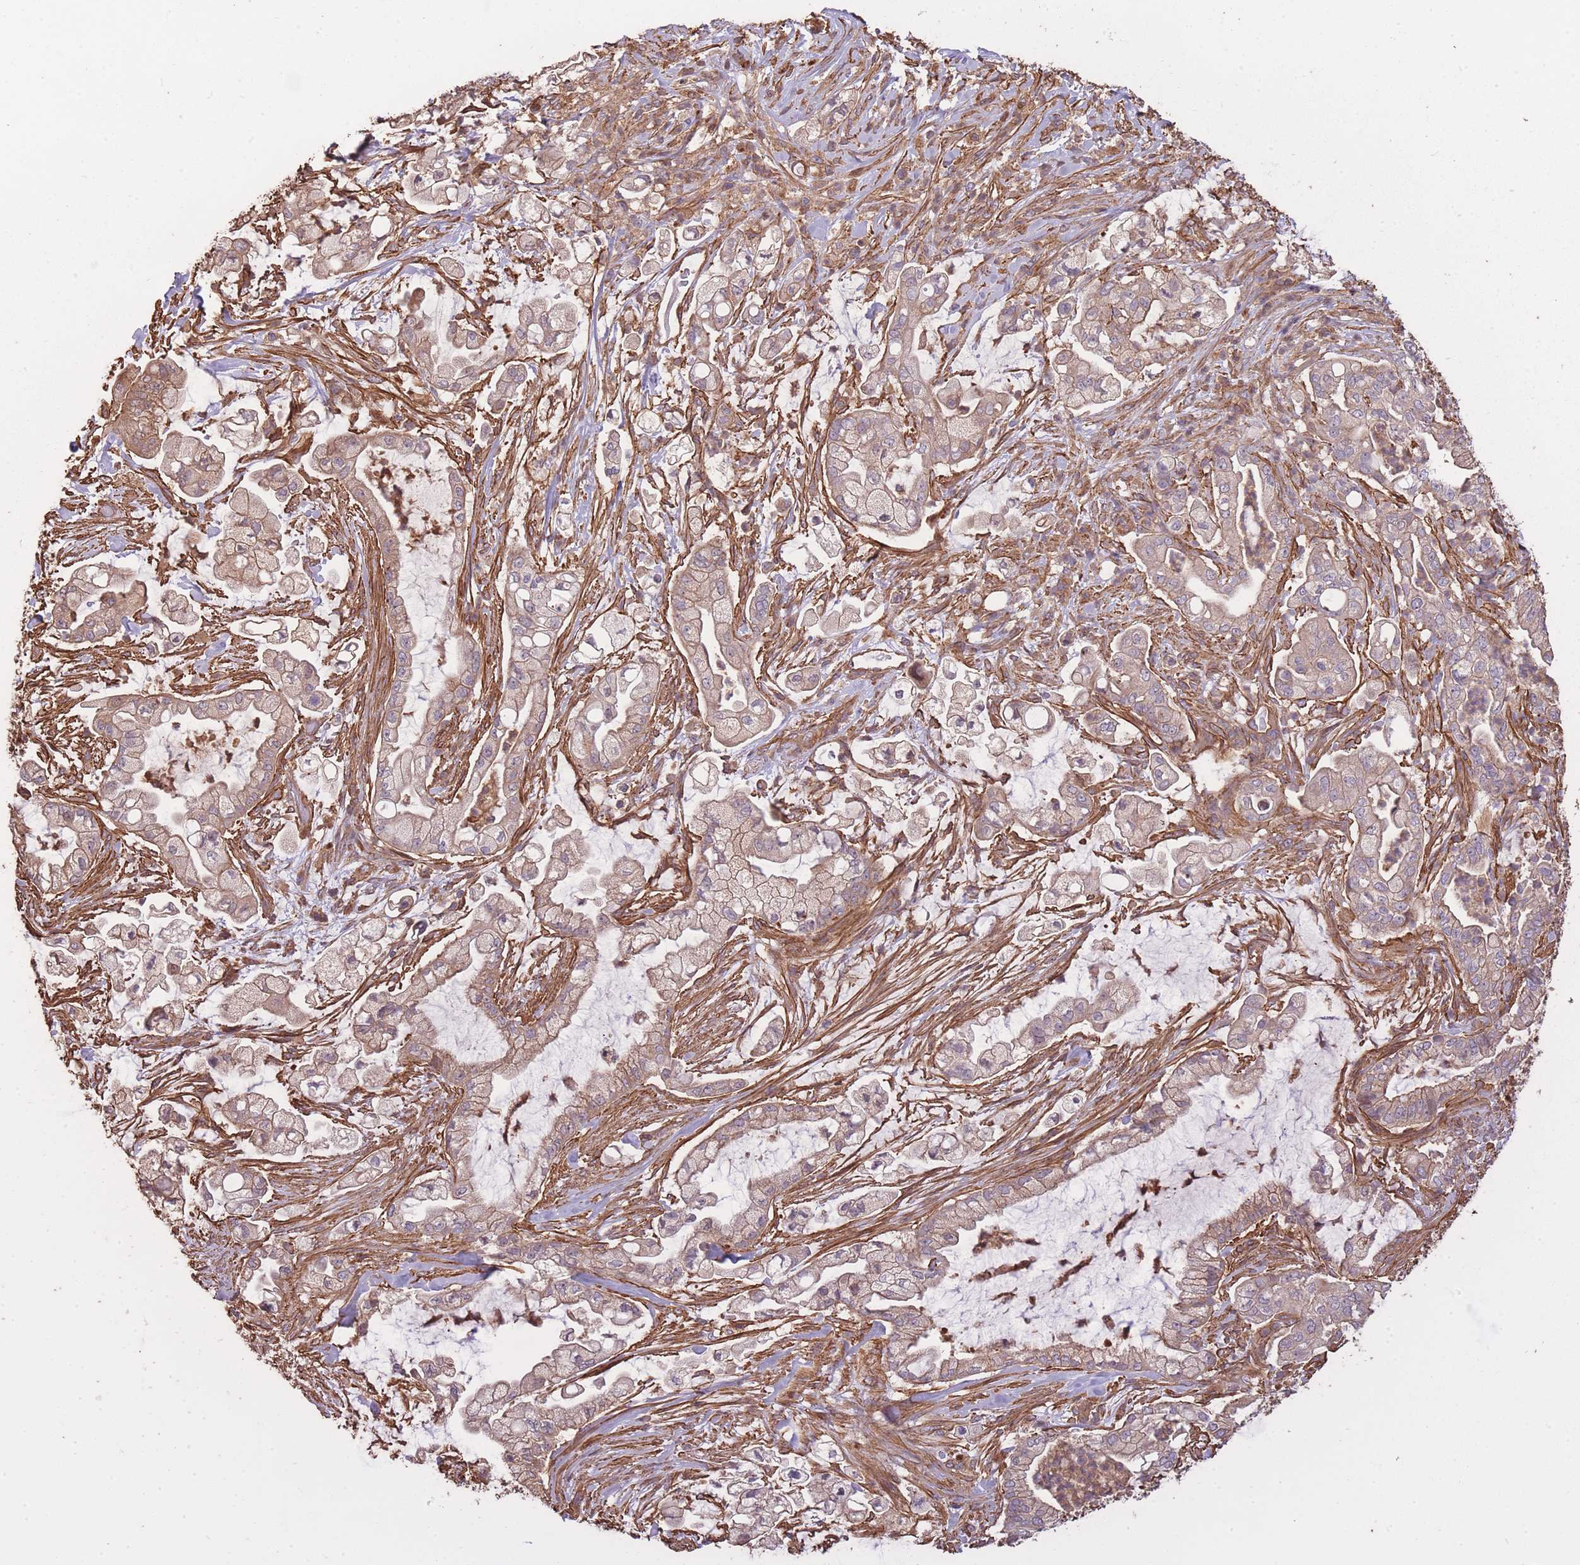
{"staining": {"intensity": "weak", "quantity": "<25%", "location": "cytoplasmic/membranous"}, "tissue": "pancreatic cancer", "cell_type": "Tumor cells", "image_type": "cancer", "snomed": [{"axis": "morphology", "description": "Adenocarcinoma, NOS"}, {"axis": "topography", "description": "Pancreas"}], "caption": "Immunohistochemical staining of human pancreatic cancer demonstrates no significant expression in tumor cells. (Brightfield microscopy of DAB (3,3'-diaminobenzidine) IHC at high magnification).", "gene": "ARMH3", "patient": {"sex": "female", "age": 69}}